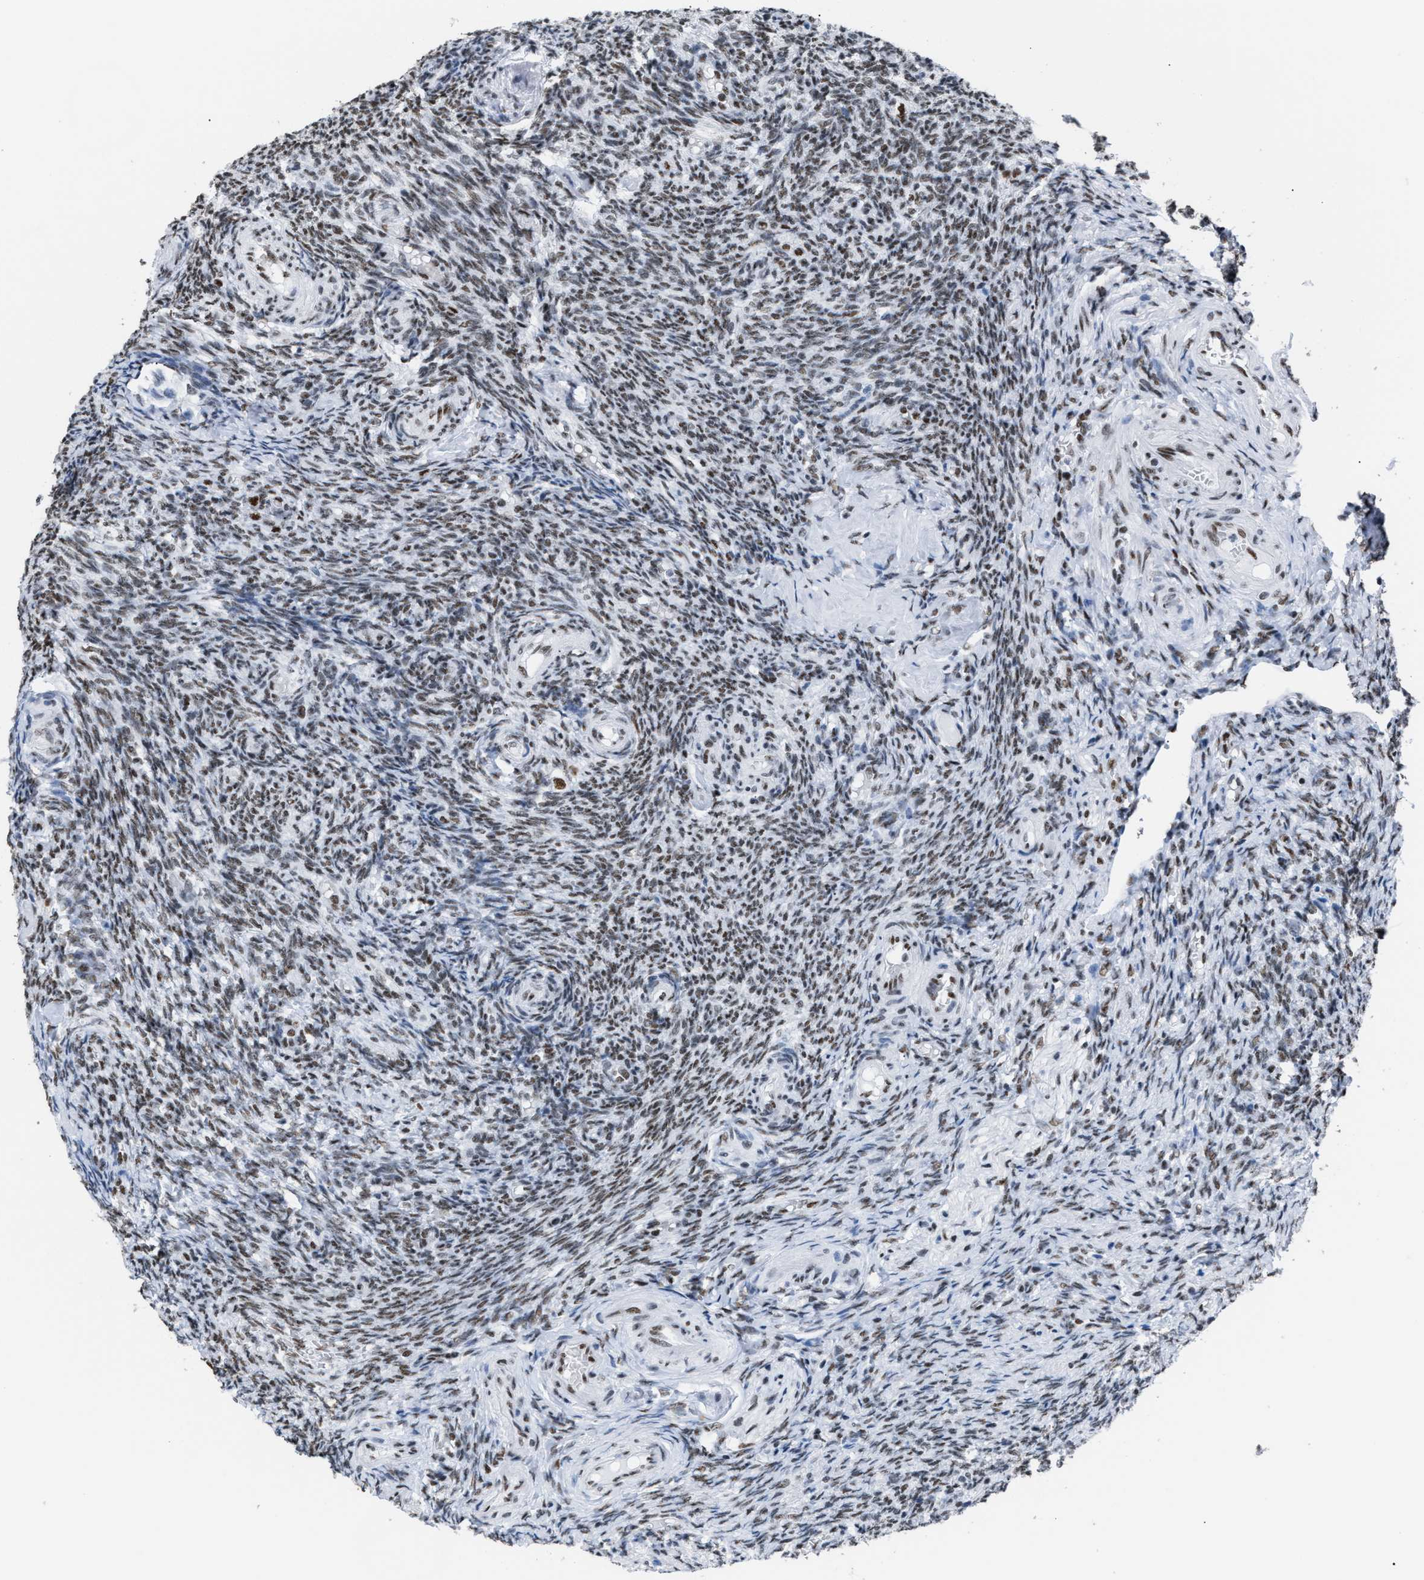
{"staining": {"intensity": "weak", "quantity": ">75%", "location": "nuclear"}, "tissue": "ovary", "cell_type": "Follicle cells", "image_type": "normal", "snomed": [{"axis": "morphology", "description": "Normal tissue, NOS"}, {"axis": "topography", "description": "Ovary"}], "caption": "Approximately >75% of follicle cells in unremarkable ovary display weak nuclear protein staining as visualized by brown immunohistochemical staining.", "gene": "CCAR2", "patient": {"sex": "female", "age": 41}}